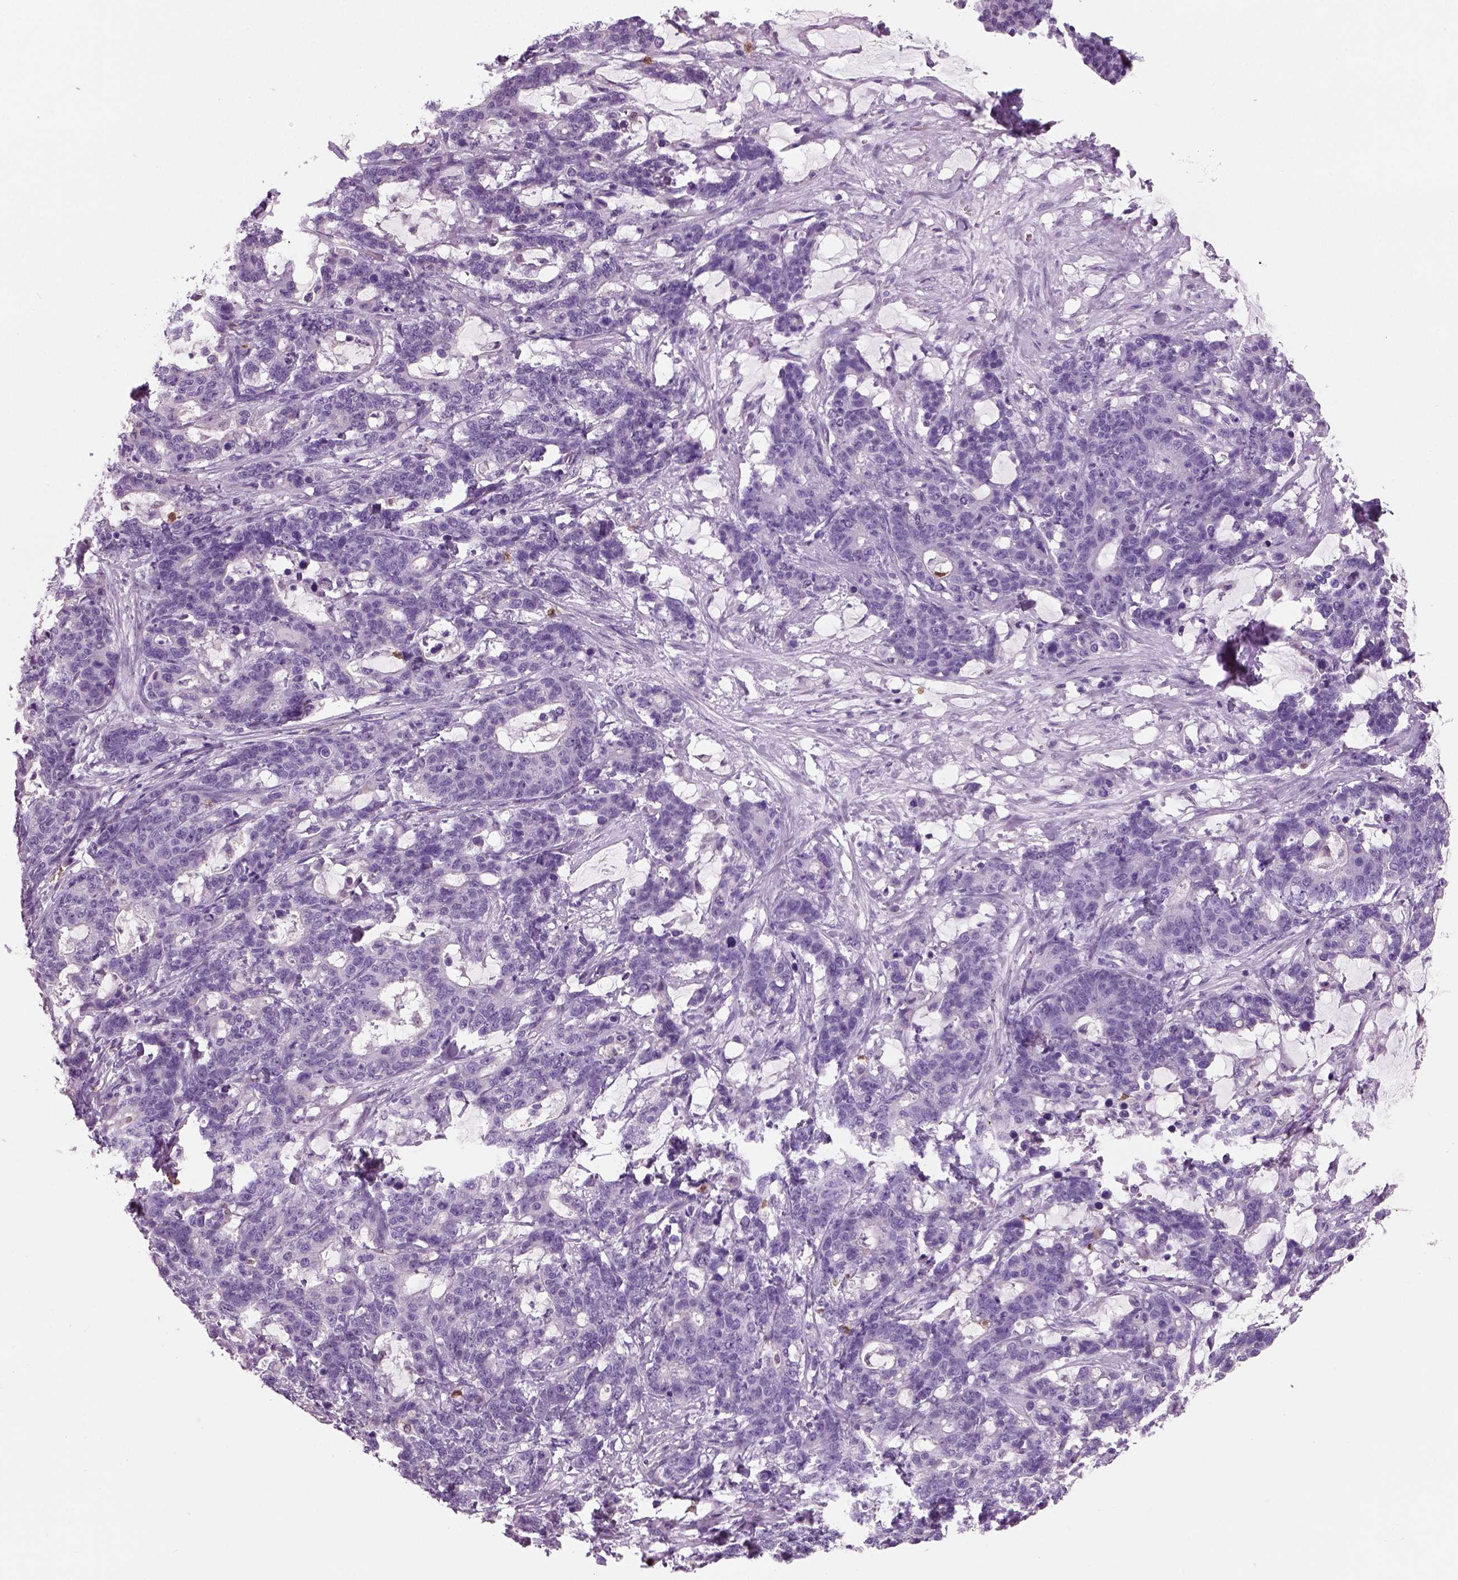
{"staining": {"intensity": "negative", "quantity": "none", "location": "none"}, "tissue": "stomach cancer", "cell_type": "Tumor cells", "image_type": "cancer", "snomed": [{"axis": "morphology", "description": "Normal tissue, NOS"}, {"axis": "morphology", "description": "Adenocarcinoma, NOS"}, {"axis": "topography", "description": "Stomach"}], "caption": "DAB immunohistochemical staining of human stomach cancer demonstrates no significant positivity in tumor cells.", "gene": "NECAB2", "patient": {"sex": "female", "age": 64}}